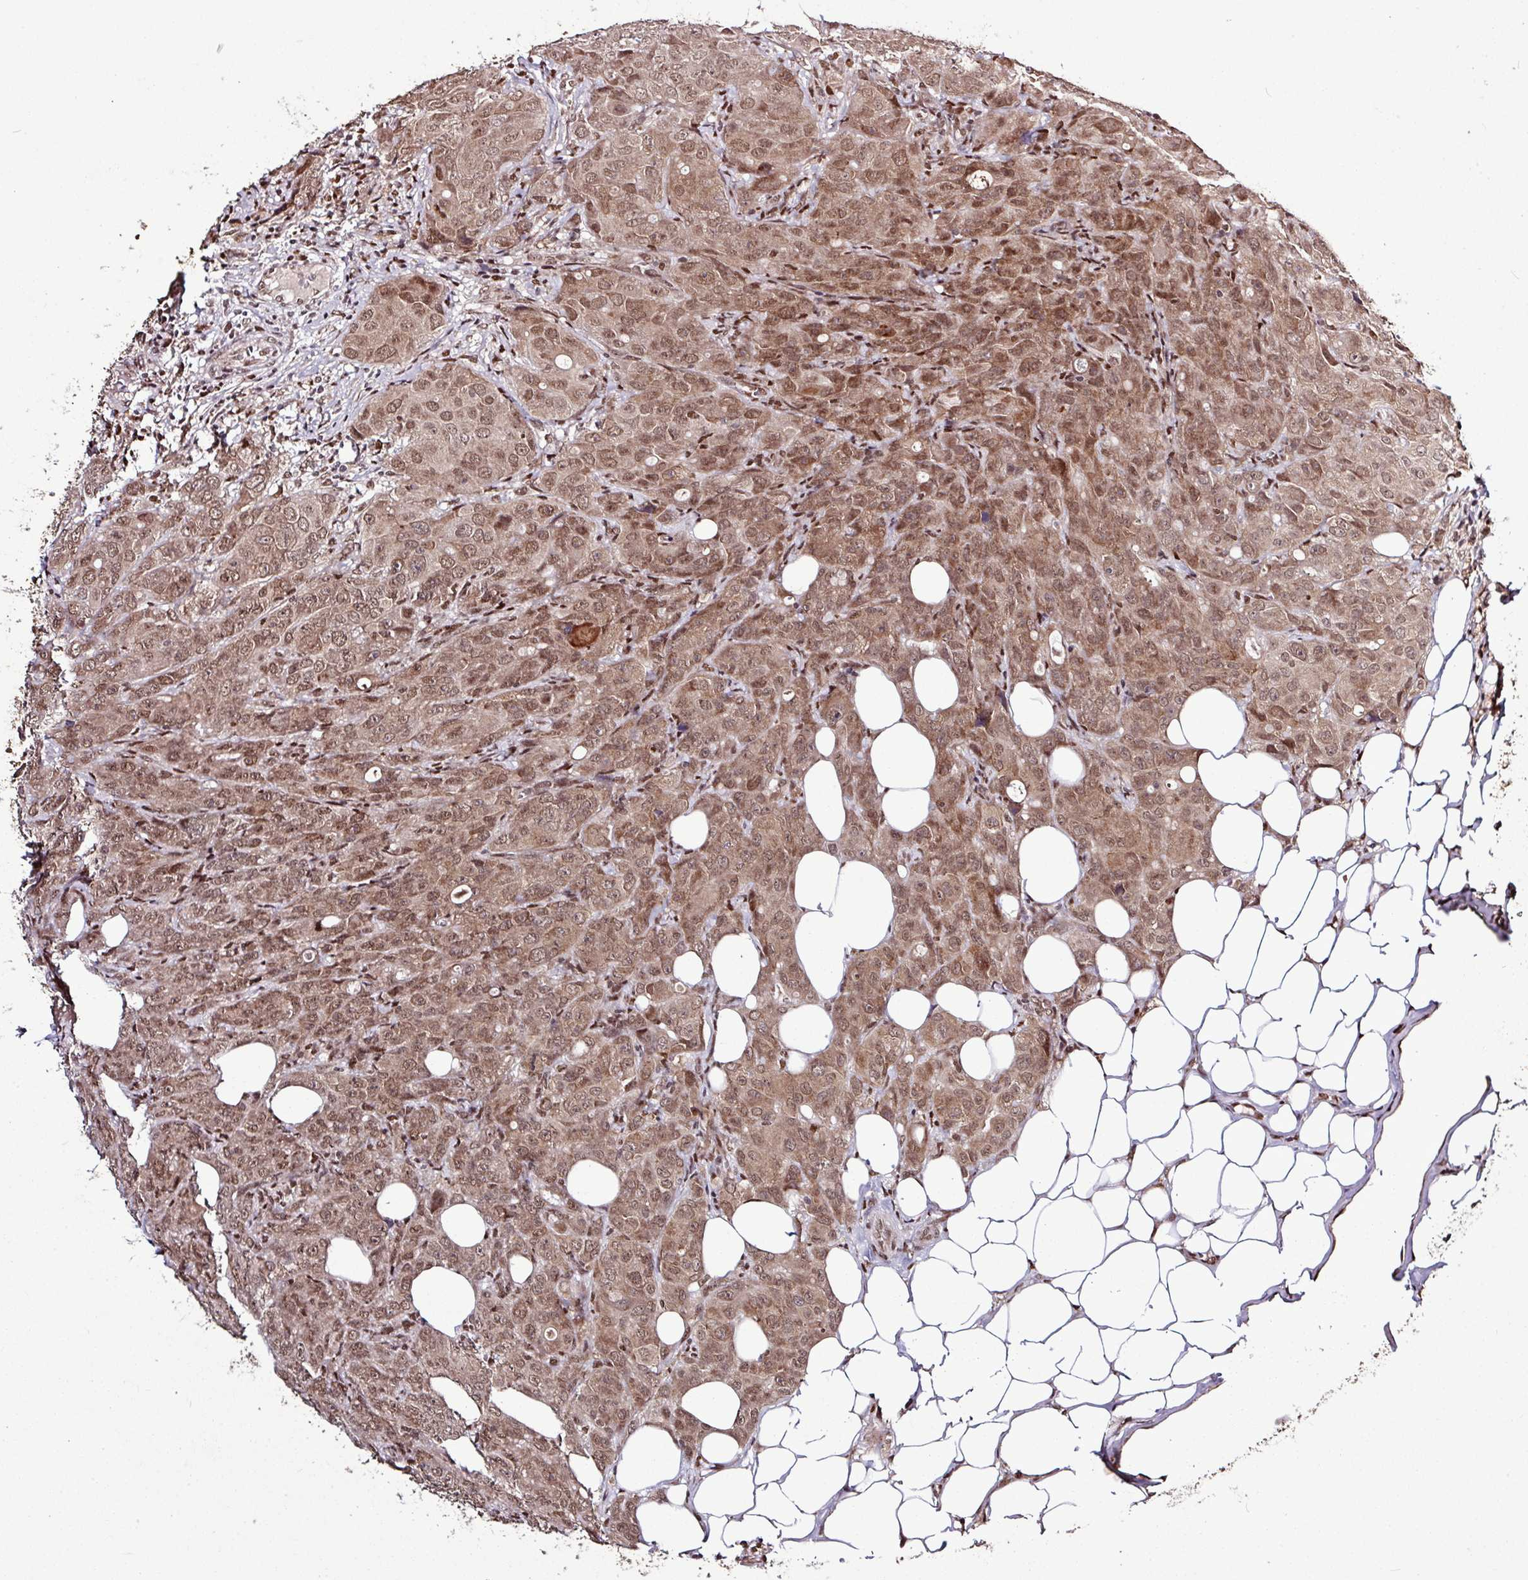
{"staining": {"intensity": "moderate", "quantity": ">75%", "location": "cytoplasmic/membranous,nuclear"}, "tissue": "breast cancer", "cell_type": "Tumor cells", "image_type": "cancer", "snomed": [{"axis": "morphology", "description": "Duct carcinoma"}, {"axis": "topography", "description": "Breast"}], "caption": "Protein staining displays moderate cytoplasmic/membranous and nuclear staining in about >75% of tumor cells in breast infiltrating ductal carcinoma.", "gene": "SKIC2", "patient": {"sex": "female", "age": 43}}